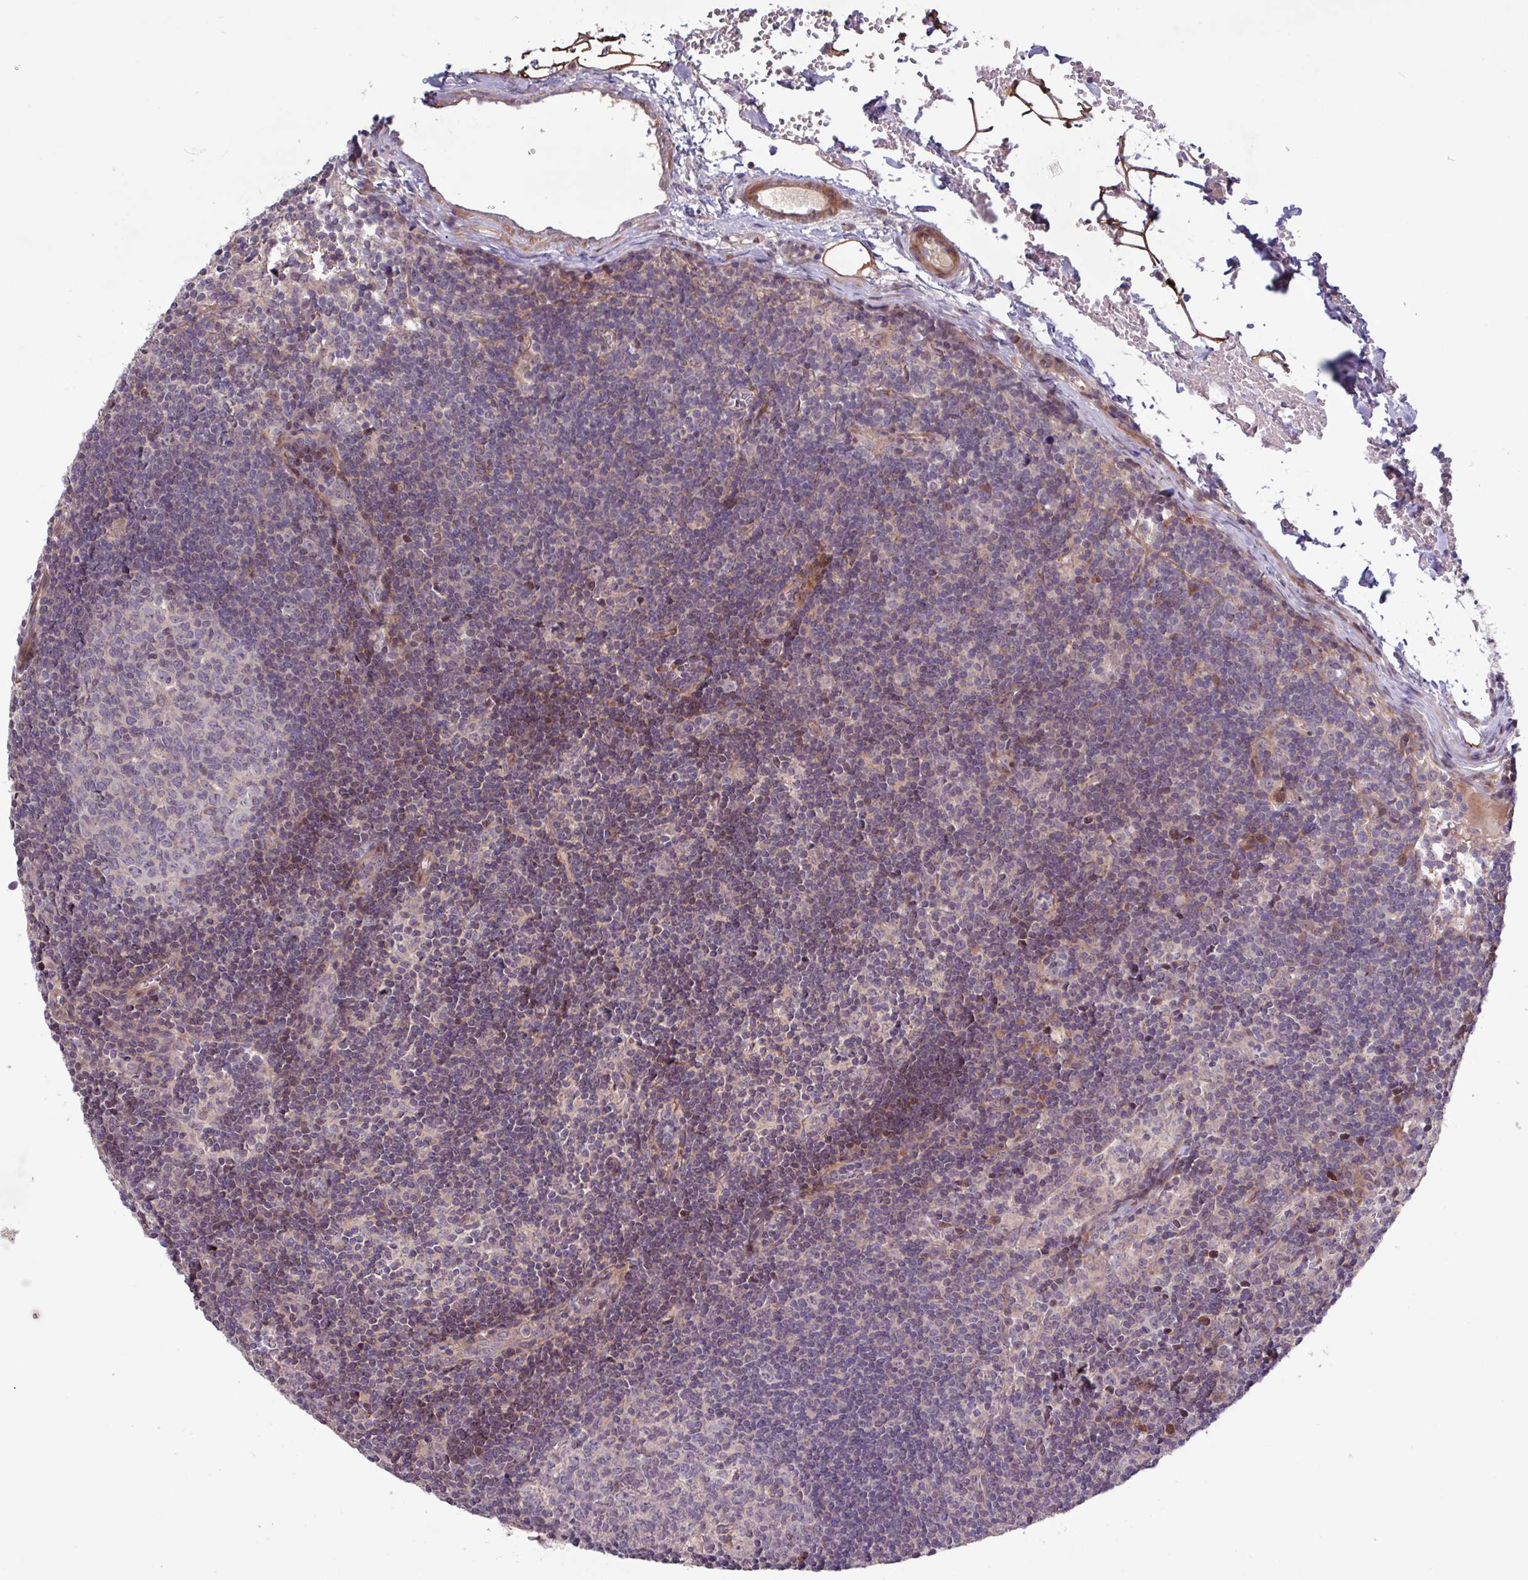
{"staining": {"intensity": "moderate", "quantity": "<25%", "location": "cytoplasmic/membranous"}, "tissue": "lymph node", "cell_type": "Germinal center cells", "image_type": "normal", "snomed": [{"axis": "morphology", "description": "Normal tissue, NOS"}, {"axis": "topography", "description": "Lymph node"}], "caption": "This photomicrograph shows IHC staining of benign human lymph node, with low moderate cytoplasmic/membranous staining in approximately <25% of germinal center cells.", "gene": "TNFSF12", "patient": {"sex": "female", "age": 29}}